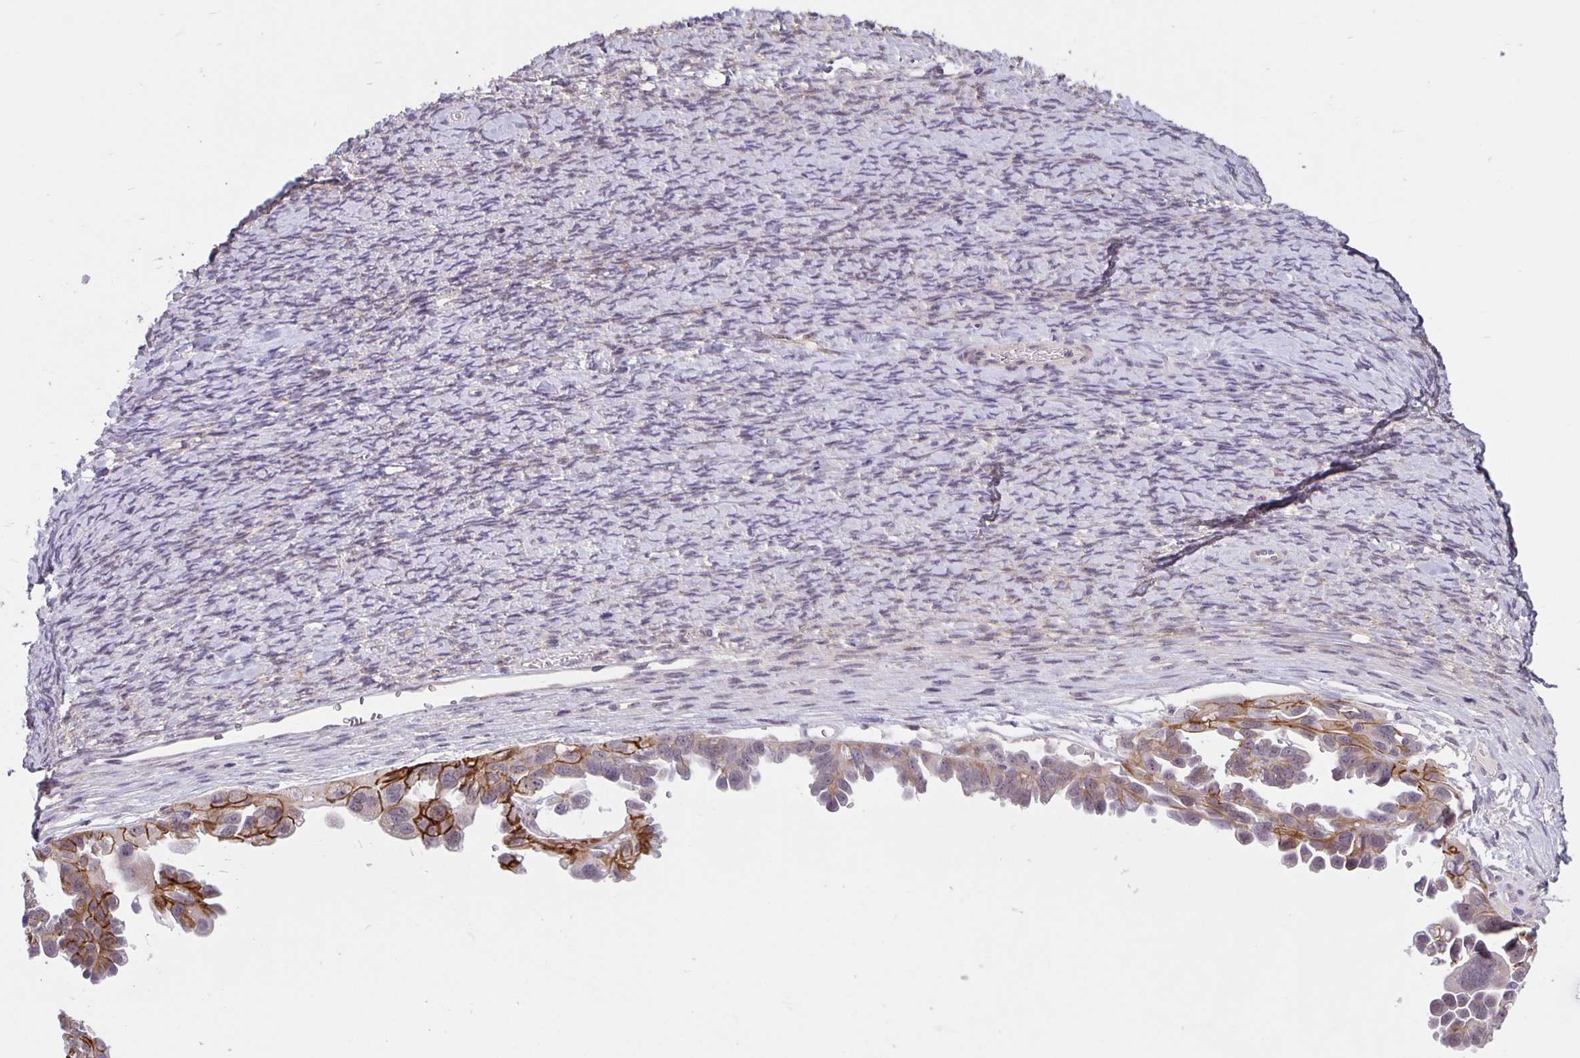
{"staining": {"intensity": "moderate", "quantity": "25%-75%", "location": "cytoplasmic/membranous"}, "tissue": "ovarian cancer", "cell_type": "Tumor cells", "image_type": "cancer", "snomed": [{"axis": "morphology", "description": "Cystadenocarcinoma, serous, NOS"}, {"axis": "topography", "description": "Ovary"}], "caption": "IHC photomicrograph of neoplastic tissue: ovarian cancer stained using immunohistochemistry reveals medium levels of moderate protein expression localized specifically in the cytoplasmic/membranous of tumor cells, appearing as a cytoplasmic/membranous brown color.", "gene": "ARVCF", "patient": {"sex": "female", "age": 53}}